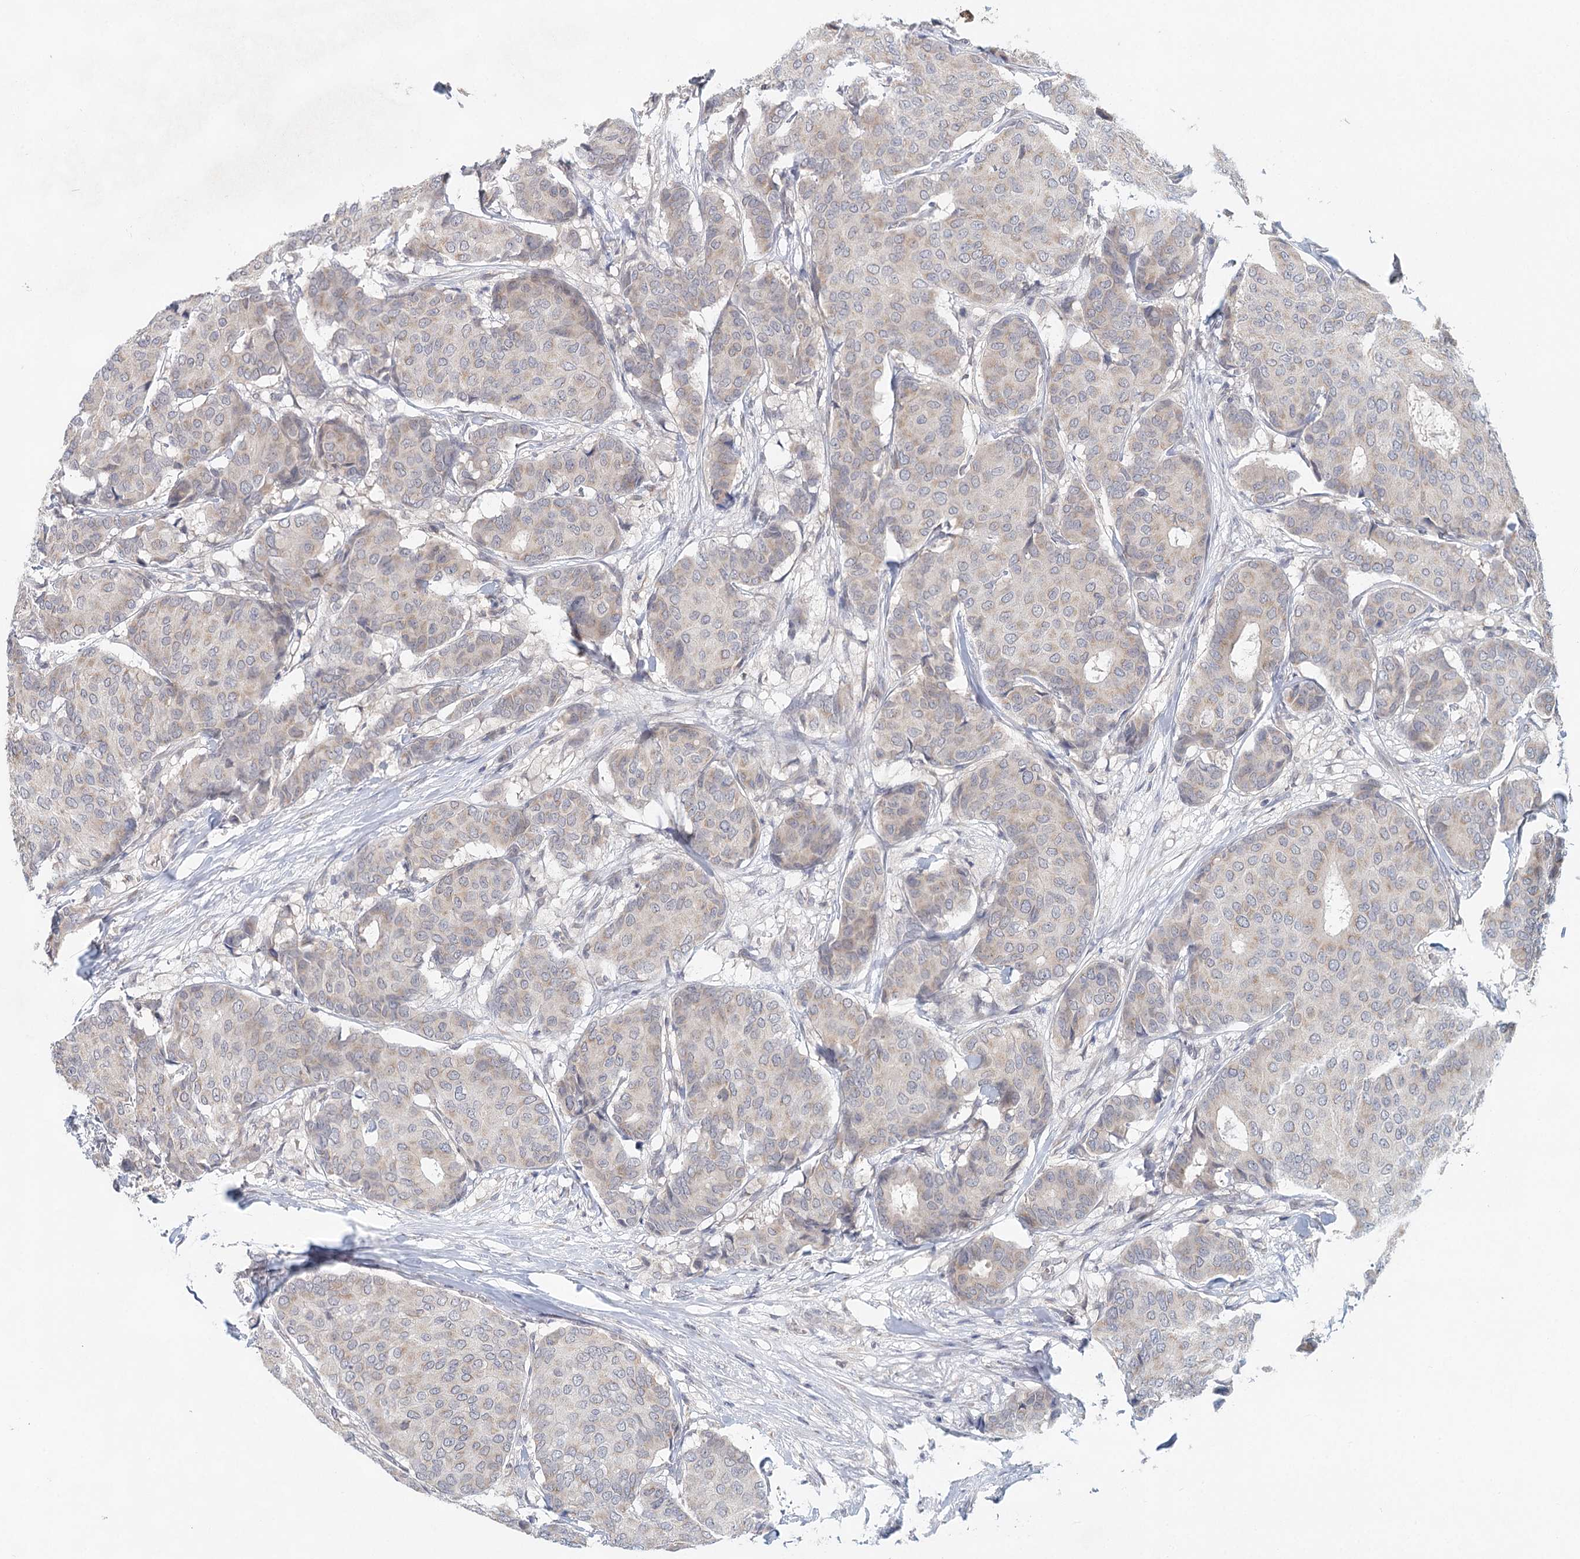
{"staining": {"intensity": "weak", "quantity": "<25%", "location": "cytoplasmic/membranous"}, "tissue": "breast cancer", "cell_type": "Tumor cells", "image_type": "cancer", "snomed": [{"axis": "morphology", "description": "Duct carcinoma"}, {"axis": "topography", "description": "Breast"}], "caption": "Micrograph shows no protein positivity in tumor cells of breast cancer tissue.", "gene": "BLTP1", "patient": {"sex": "female", "age": 75}}